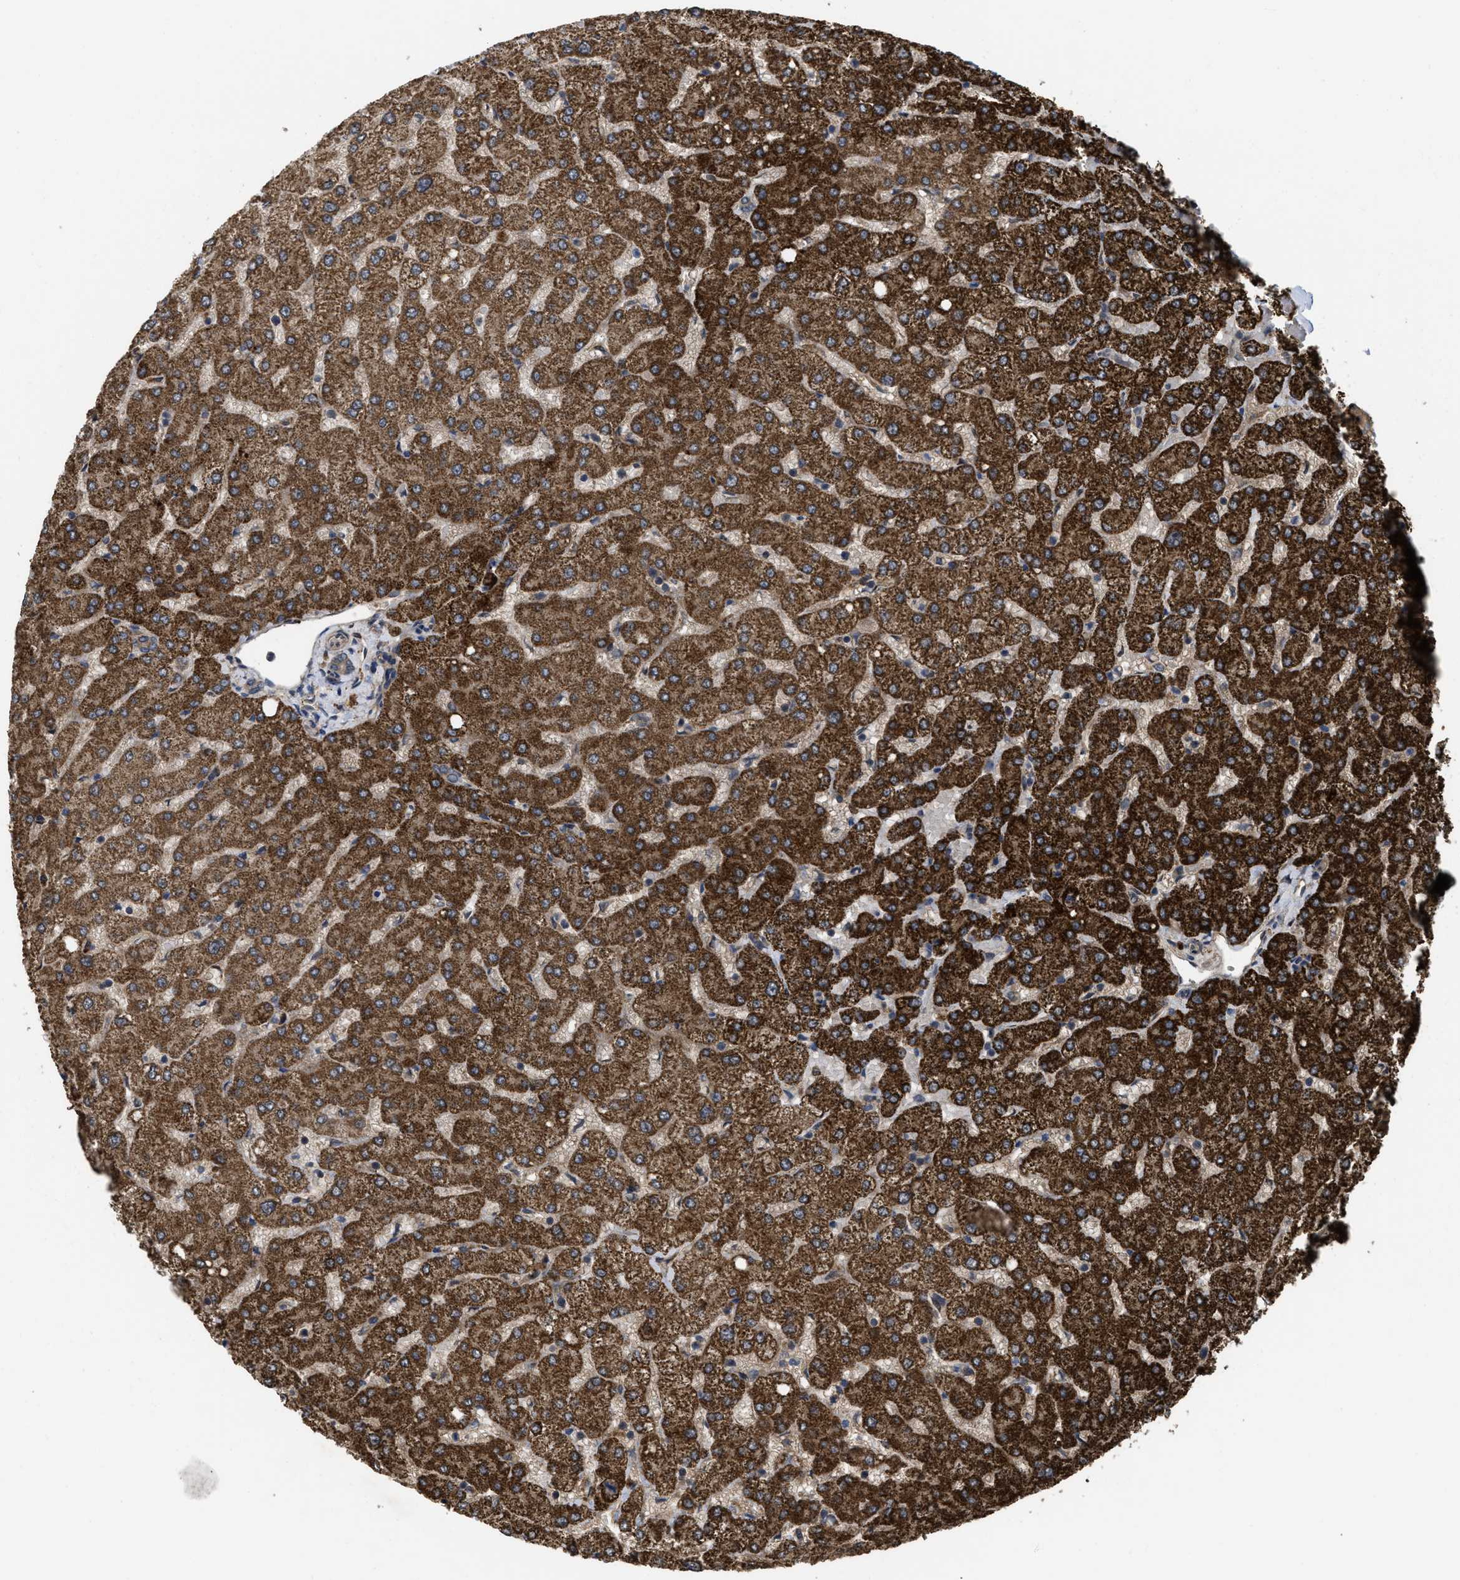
{"staining": {"intensity": "moderate", "quantity": ">75%", "location": "cytoplasmic/membranous"}, "tissue": "liver", "cell_type": "Cholangiocytes", "image_type": "normal", "snomed": [{"axis": "morphology", "description": "Normal tissue, NOS"}, {"axis": "topography", "description": "Liver"}], "caption": "Moderate cytoplasmic/membranous staining is present in approximately >75% of cholangiocytes in normal liver. The staining is performed using DAB (3,3'-diaminobenzidine) brown chromogen to label protein expression. The nuclei are counter-stained blue using hematoxylin.", "gene": "FZD6", "patient": {"sex": "female", "age": 54}}